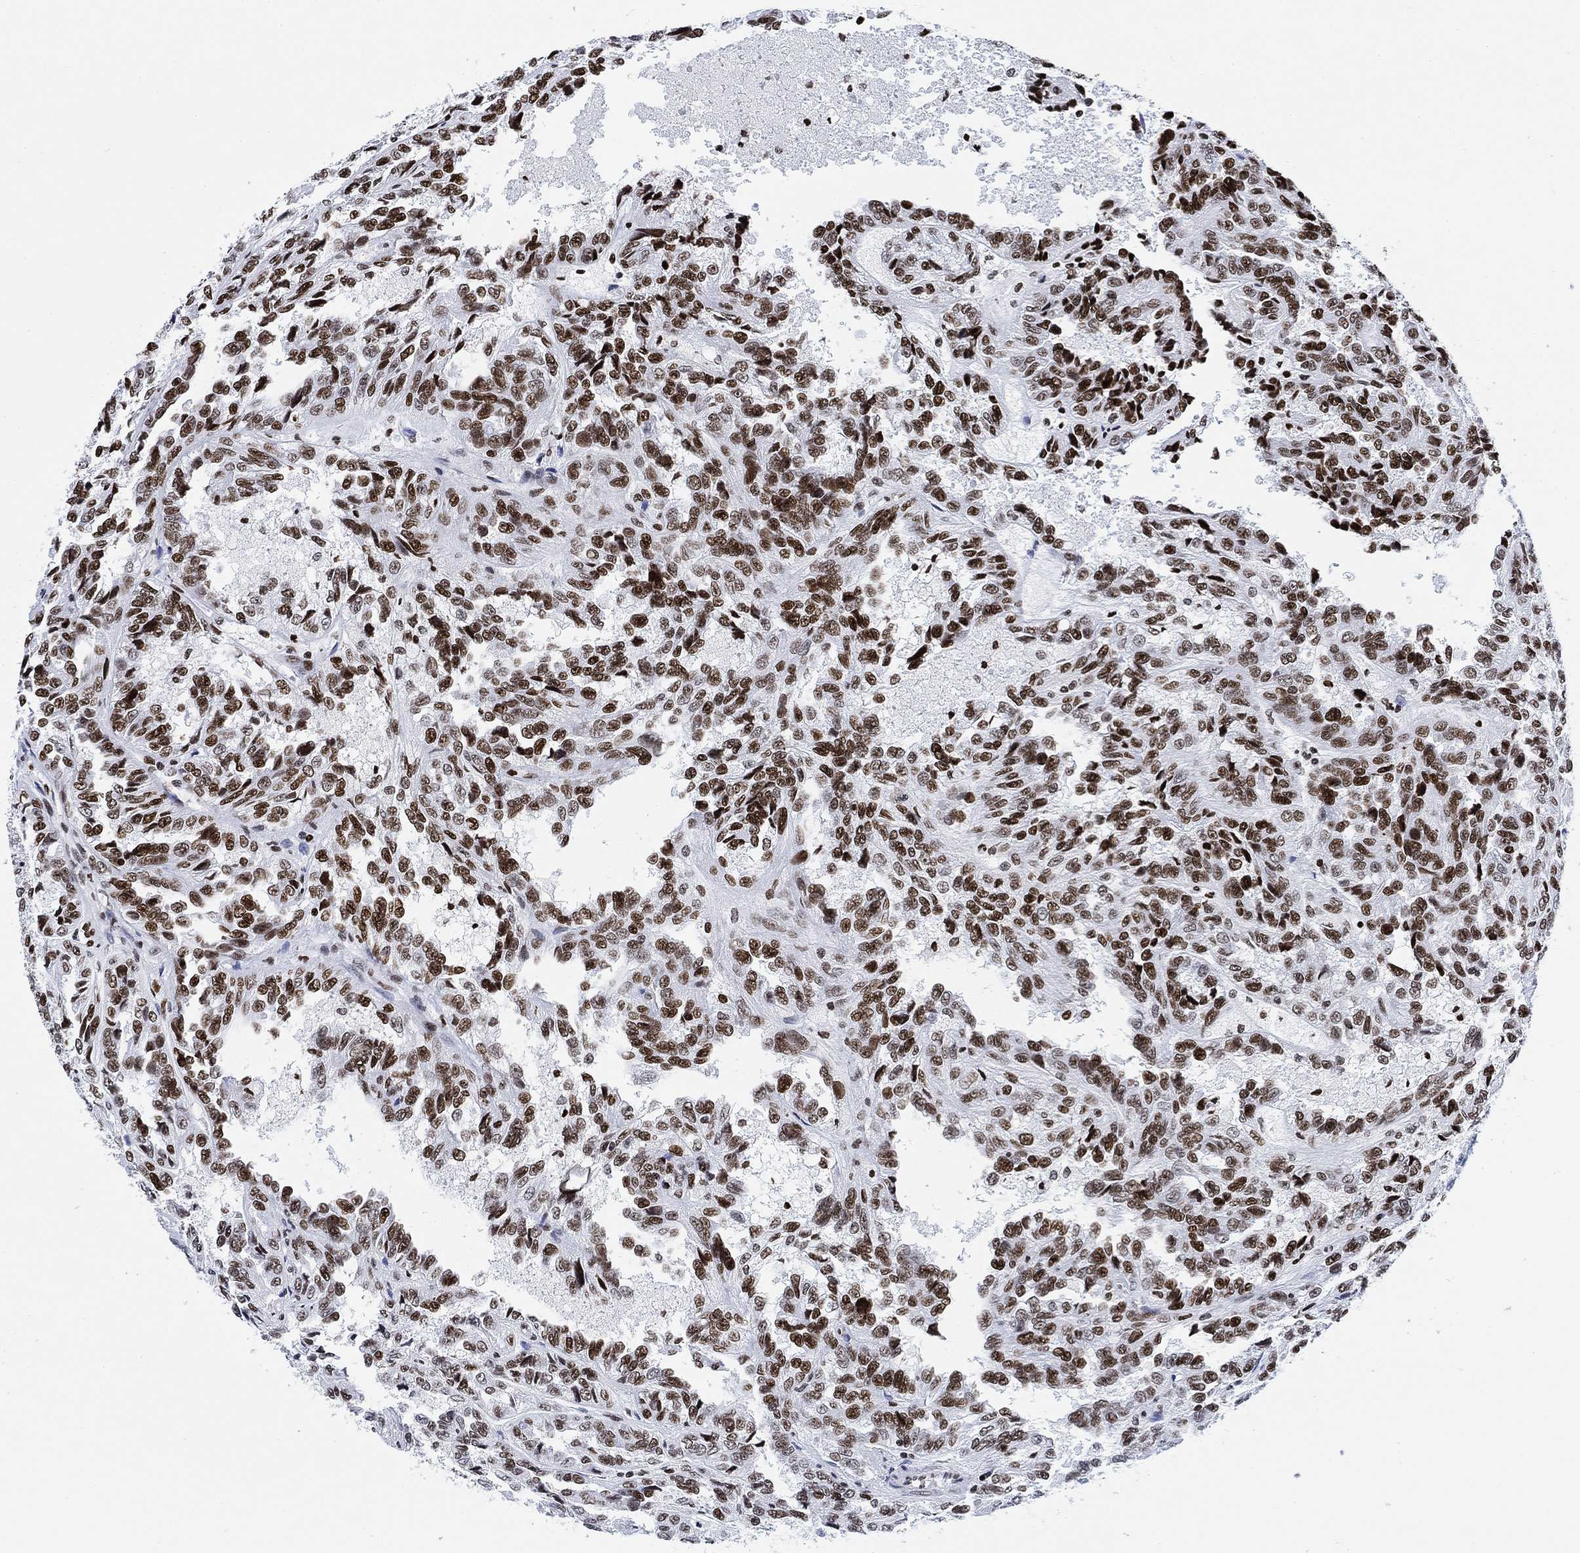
{"staining": {"intensity": "strong", "quantity": ">75%", "location": "nuclear"}, "tissue": "renal cancer", "cell_type": "Tumor cells", "image_type": "cancer", "snomed": [{"axis": "morphology", "description": "Adenocarcinoma, NOS"}, {"axis": "topography", "description": "Kidney"}], "caption": "IHC photomicrograph of renal adenocarcinoma stained for a protein (brown), which demonstrates high levels of strong nuclear staining in about >75% of tumor cells.", "gene": "H1-10", "patient": {"sex": "male", "age": 79}}